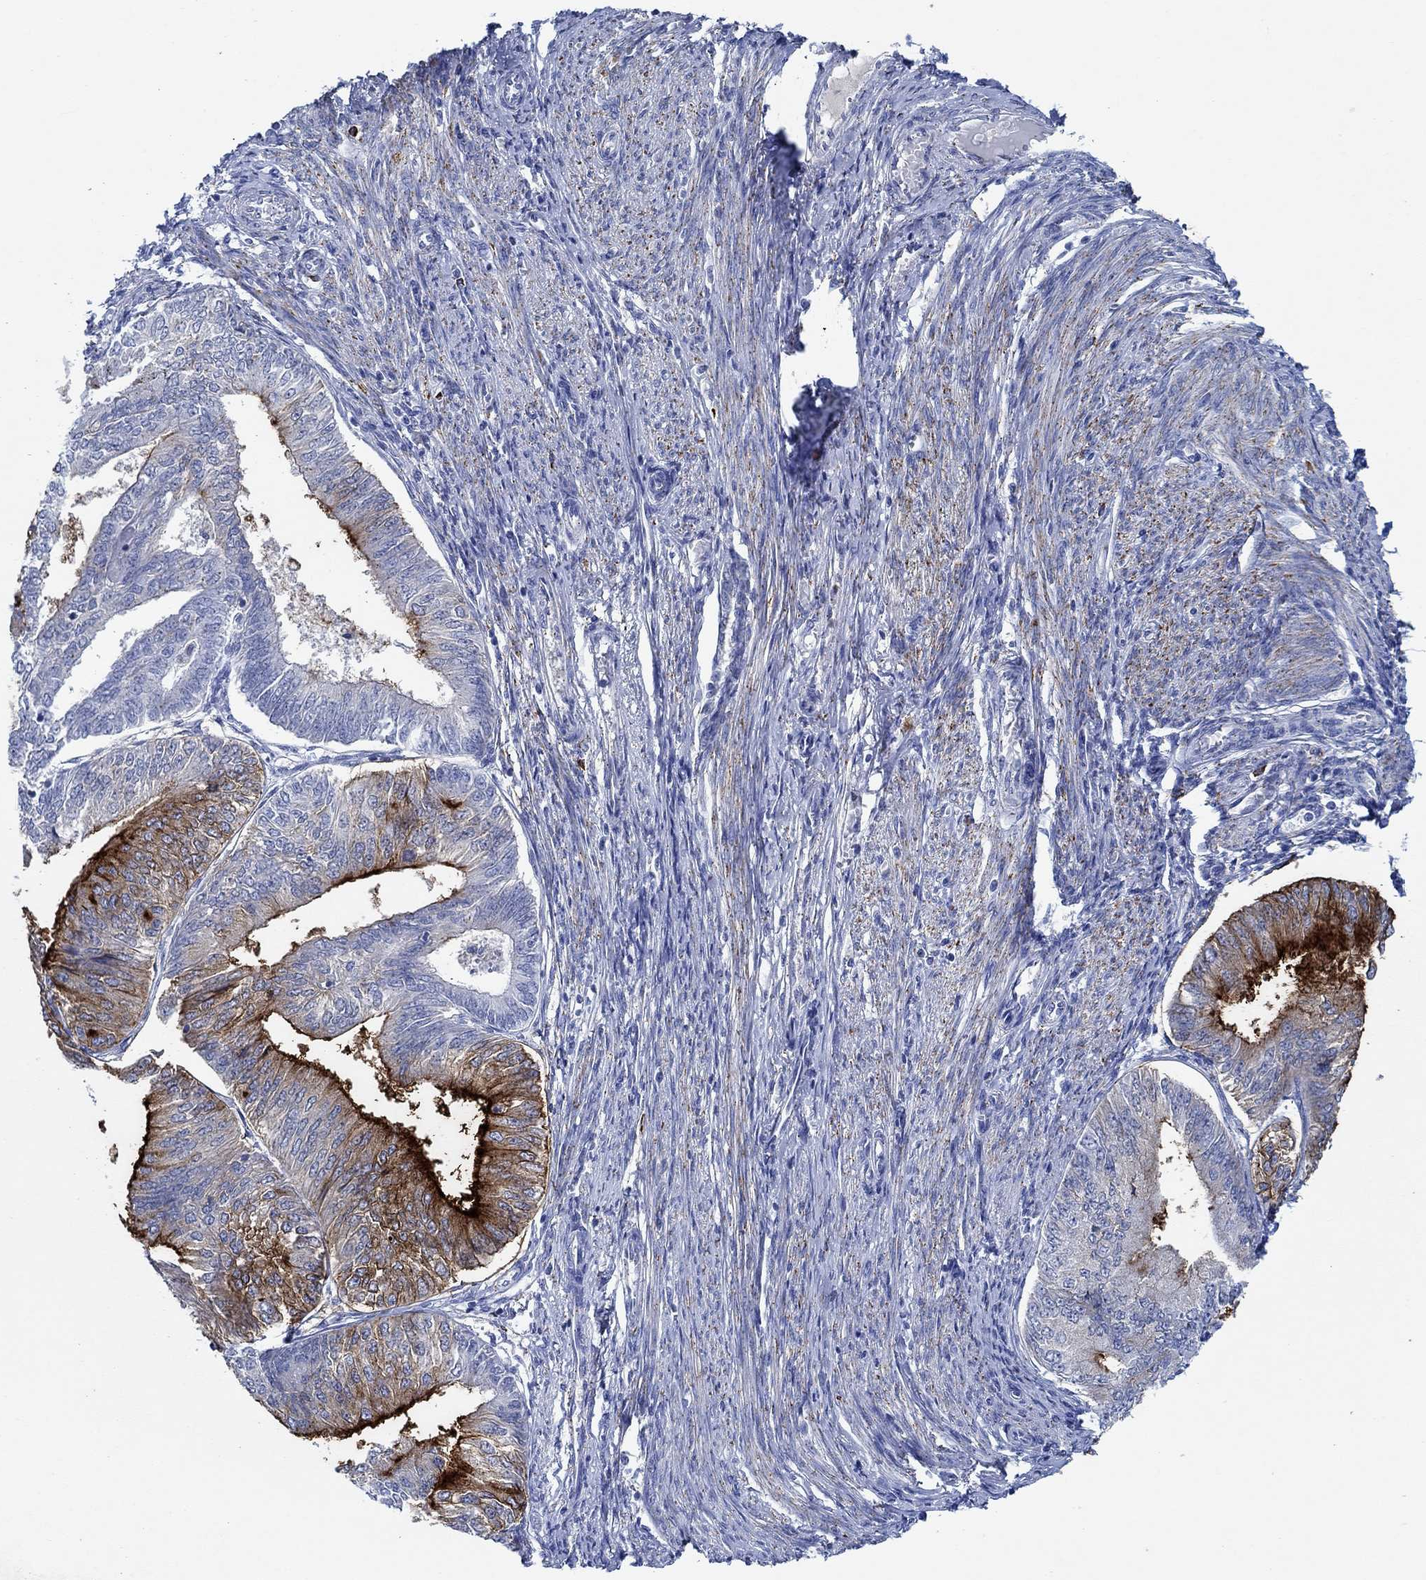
{"staining": {"intensity": "strong", "quantity": "25%-75%", "location": "cytoplasmic/membranous"}, "tissue": "endometrial cancer", "cell_type": "Tumor cells", "image_type": "cancer", "snomed": [{"axis": "morphology", "description": "Adenocarcinoma, NOS"}, {"axis": "topography", "description": "Endometrium"}], "caption": "Approximately 25%-75% of tumor cells in human endometrial adenocarcinoma display strong cytoplasmic/membranous protein expression as visualized by brown immunohistochemical staining.", "gene": "CPM", "patient": {"sex": "female", "age": 58}}